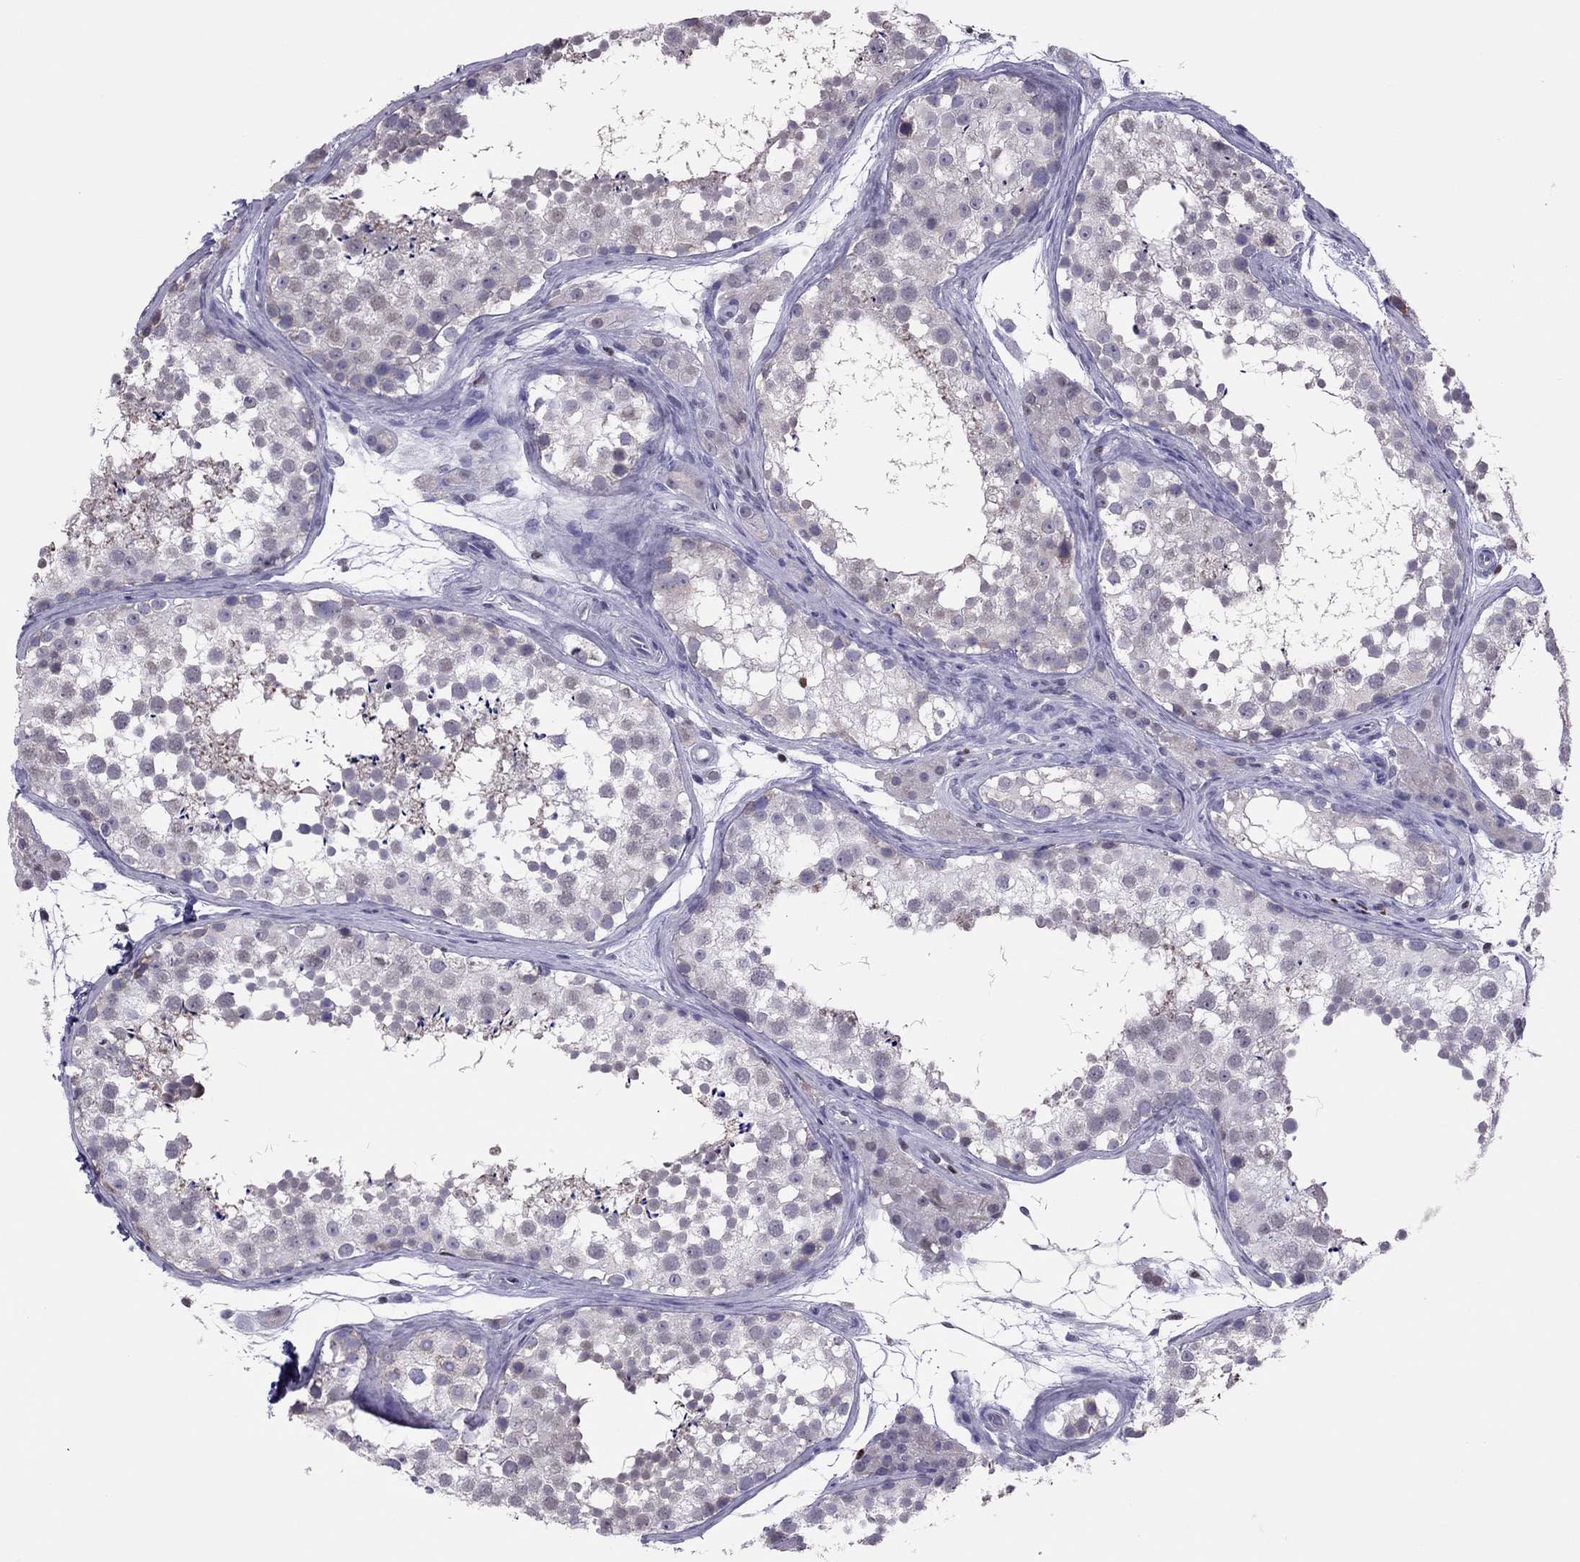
{"staining": {"intensity": "weak", "quantity": "<25%", "location": "cytoplasmic/membranous"}, "tissue": "testis", "cell_type": "Cells in seminiferous ducts", "image_type": "normal", "snomed": [{"axis": "morphology", "description": "Normal tissue, NOS"}, {"axis": "topography", "description": "Testis"}], "caption": "Immunohistochemistry histopathology image of normal human testis stained for a protein (brown), which reveals no staining in cells in seminiferous ducts. (Stains: DAB IHC with hematoxylin counter stain, Microscopy: brightfield microscopy at high magnification).", "gene": "SPINT3", "patient": {"sex": "male", "age": 41}}